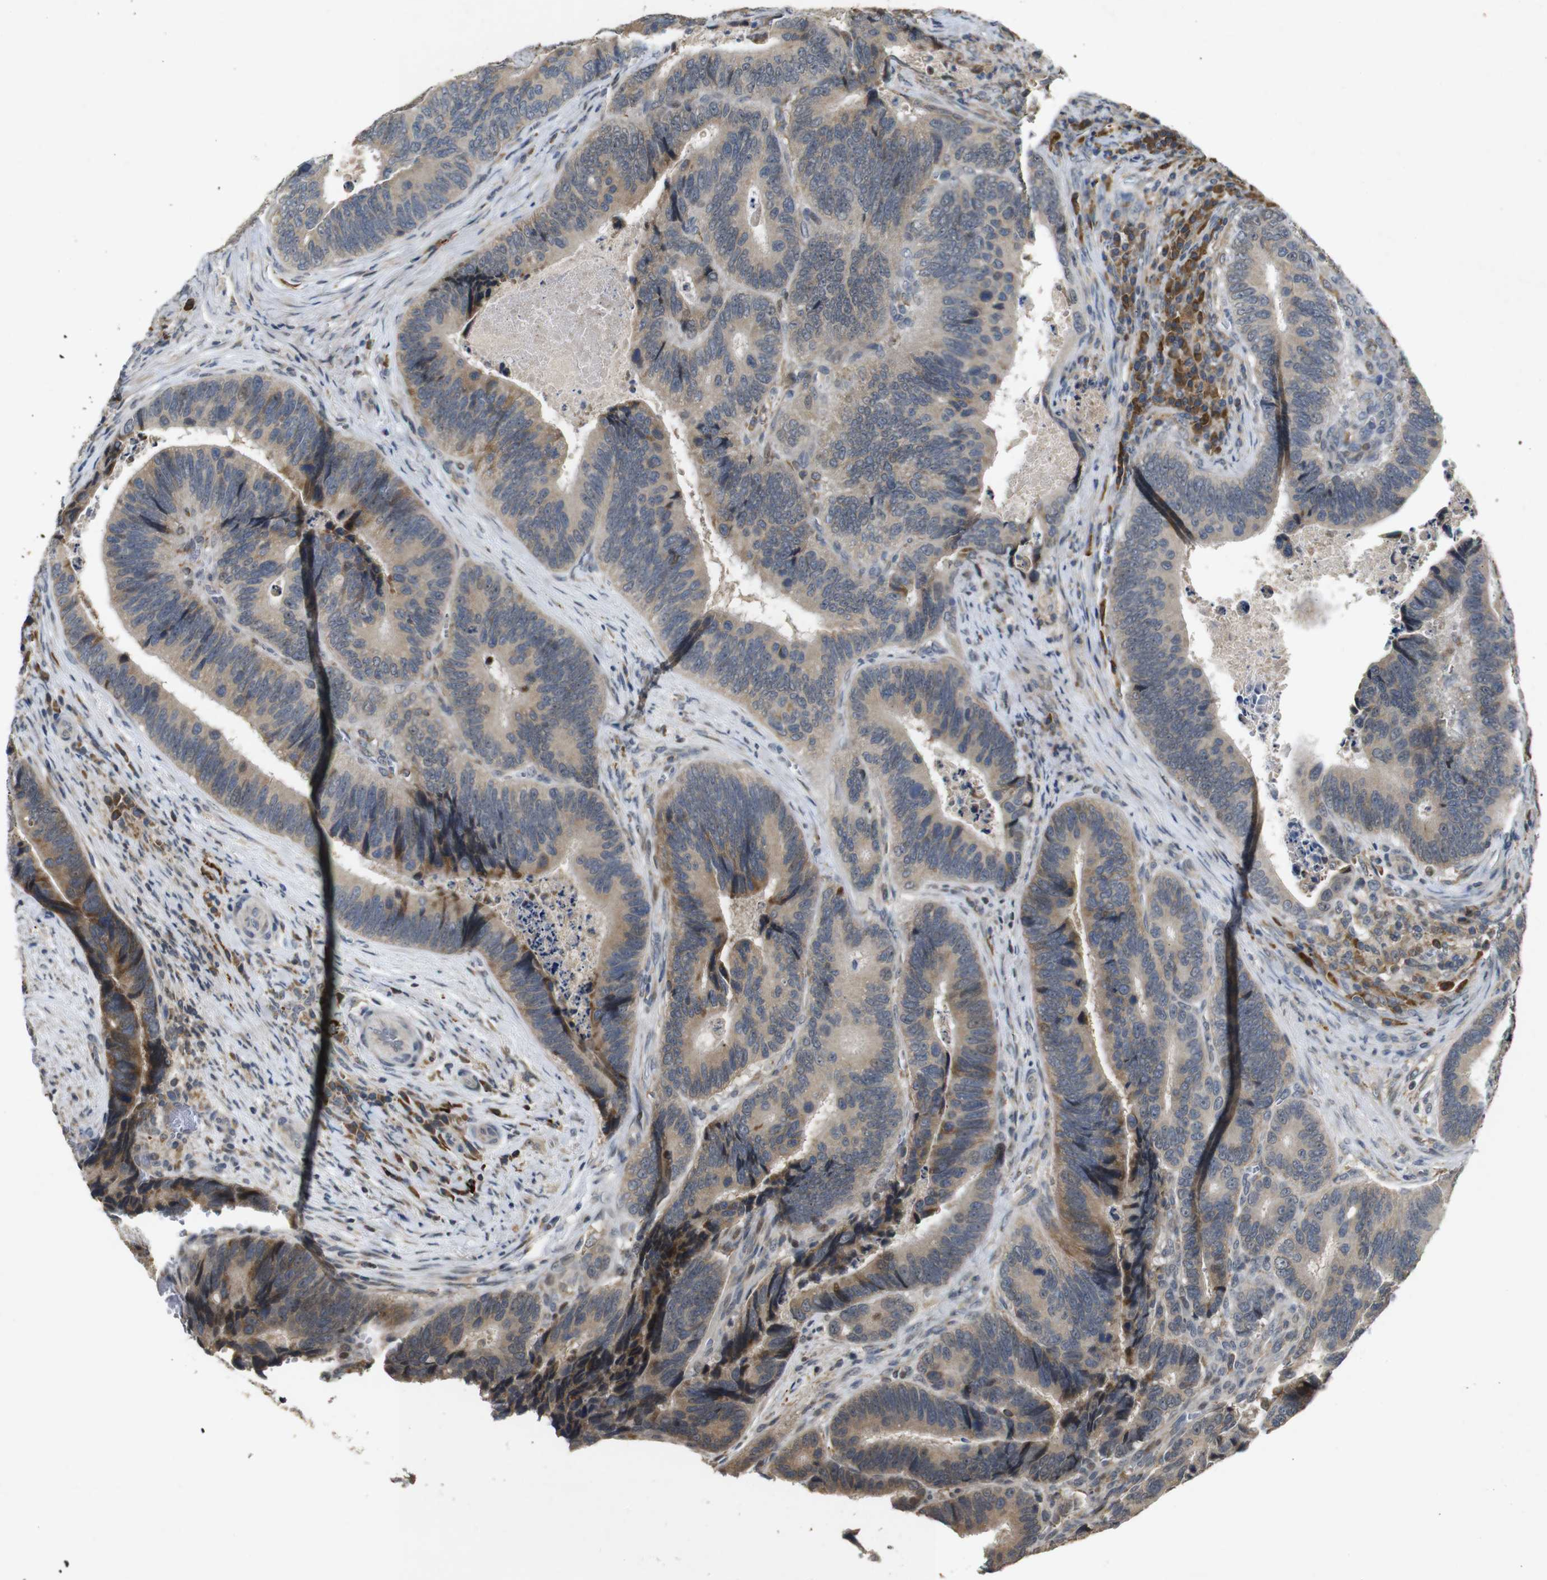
{"staining": {"intensity": "weak", "quantity": ">75%", "location": "cytoplasmic/membranous"}, "tissue": "colorectal cancer", "cell_type": "Tumor cells", "image_type": "cancer", "snomed": [{"axis": "morphology", "description": "Inflammation, NOS"}, {"axis": "morphology", "description": "Adenocarcinoma, NOS"}, {"axis": "topography", "description": "Colon"}], "caption": "Immunohistochemistry (IHC) (DAB) staining of colorectal cancer exhibits weak cytoplasmic/membranous protein positivity in about >75% of tumor cells.", "gene": "MAGI2", "patient": {"sex": "male", "age": 72}}